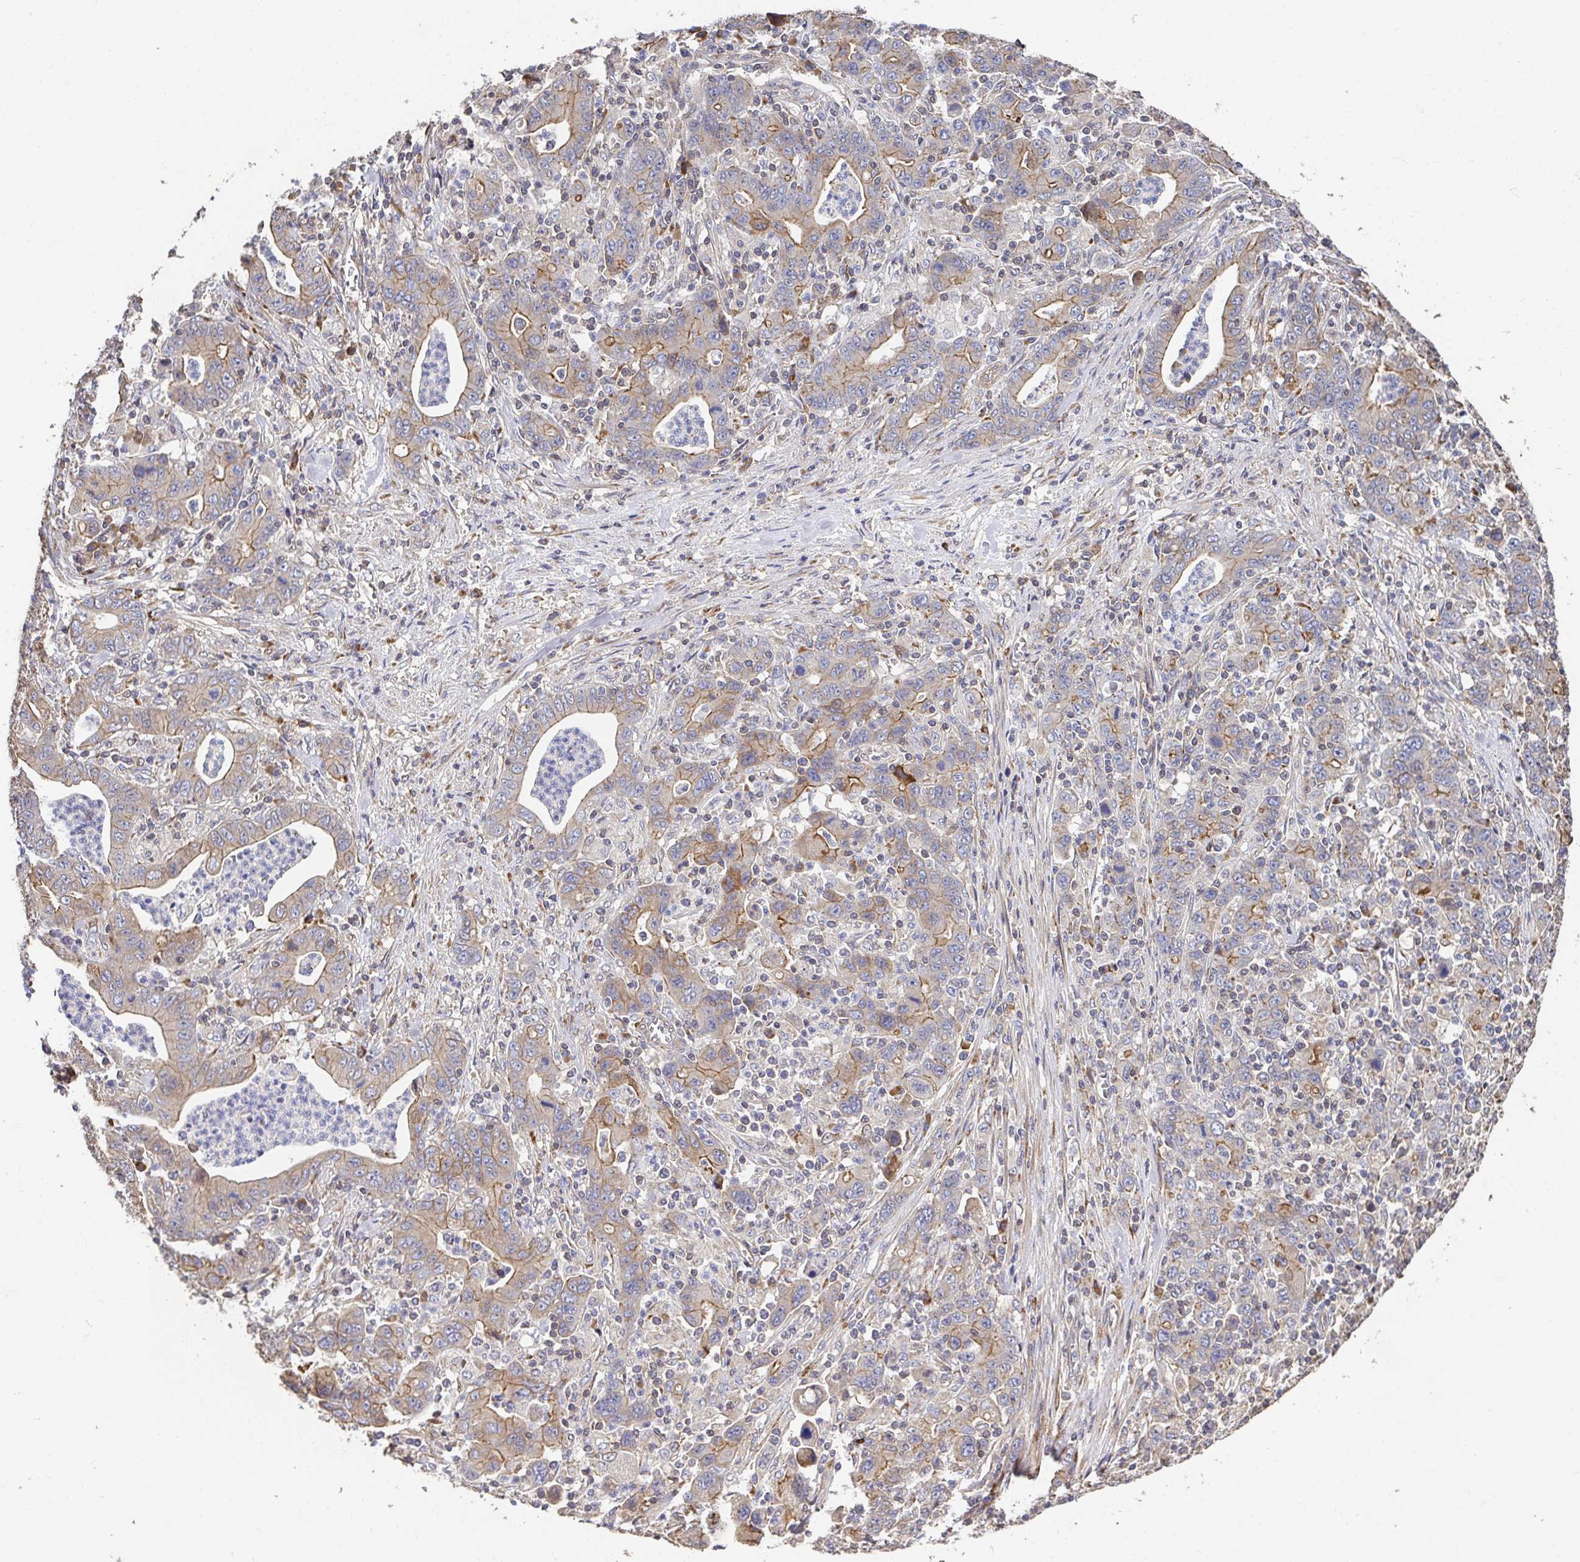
{"staining": {"intensity": "moderate", "quantity": "25%-75%", "location": "cytoplasmic/membranous"}, "tissue": "stomach cancer", "cell_type": "Tumor cells", "image_type": "cancer", "snomed": [{"axis": "morphology", "description": "Adenocarcinoma, NOS"}, {"axis": "topography", "description": "Stomach, upper"}], "caption": "An immunohistochemistry histopathology image of tumor tissue is shown. Protein staining in brown labels moderate cytoplasmic/membranous positivity in stomach cancer (adenocarcinoma) within tumor cells.", "gene": "APBB1", "patient": {"sex": "male", "age": 69}}